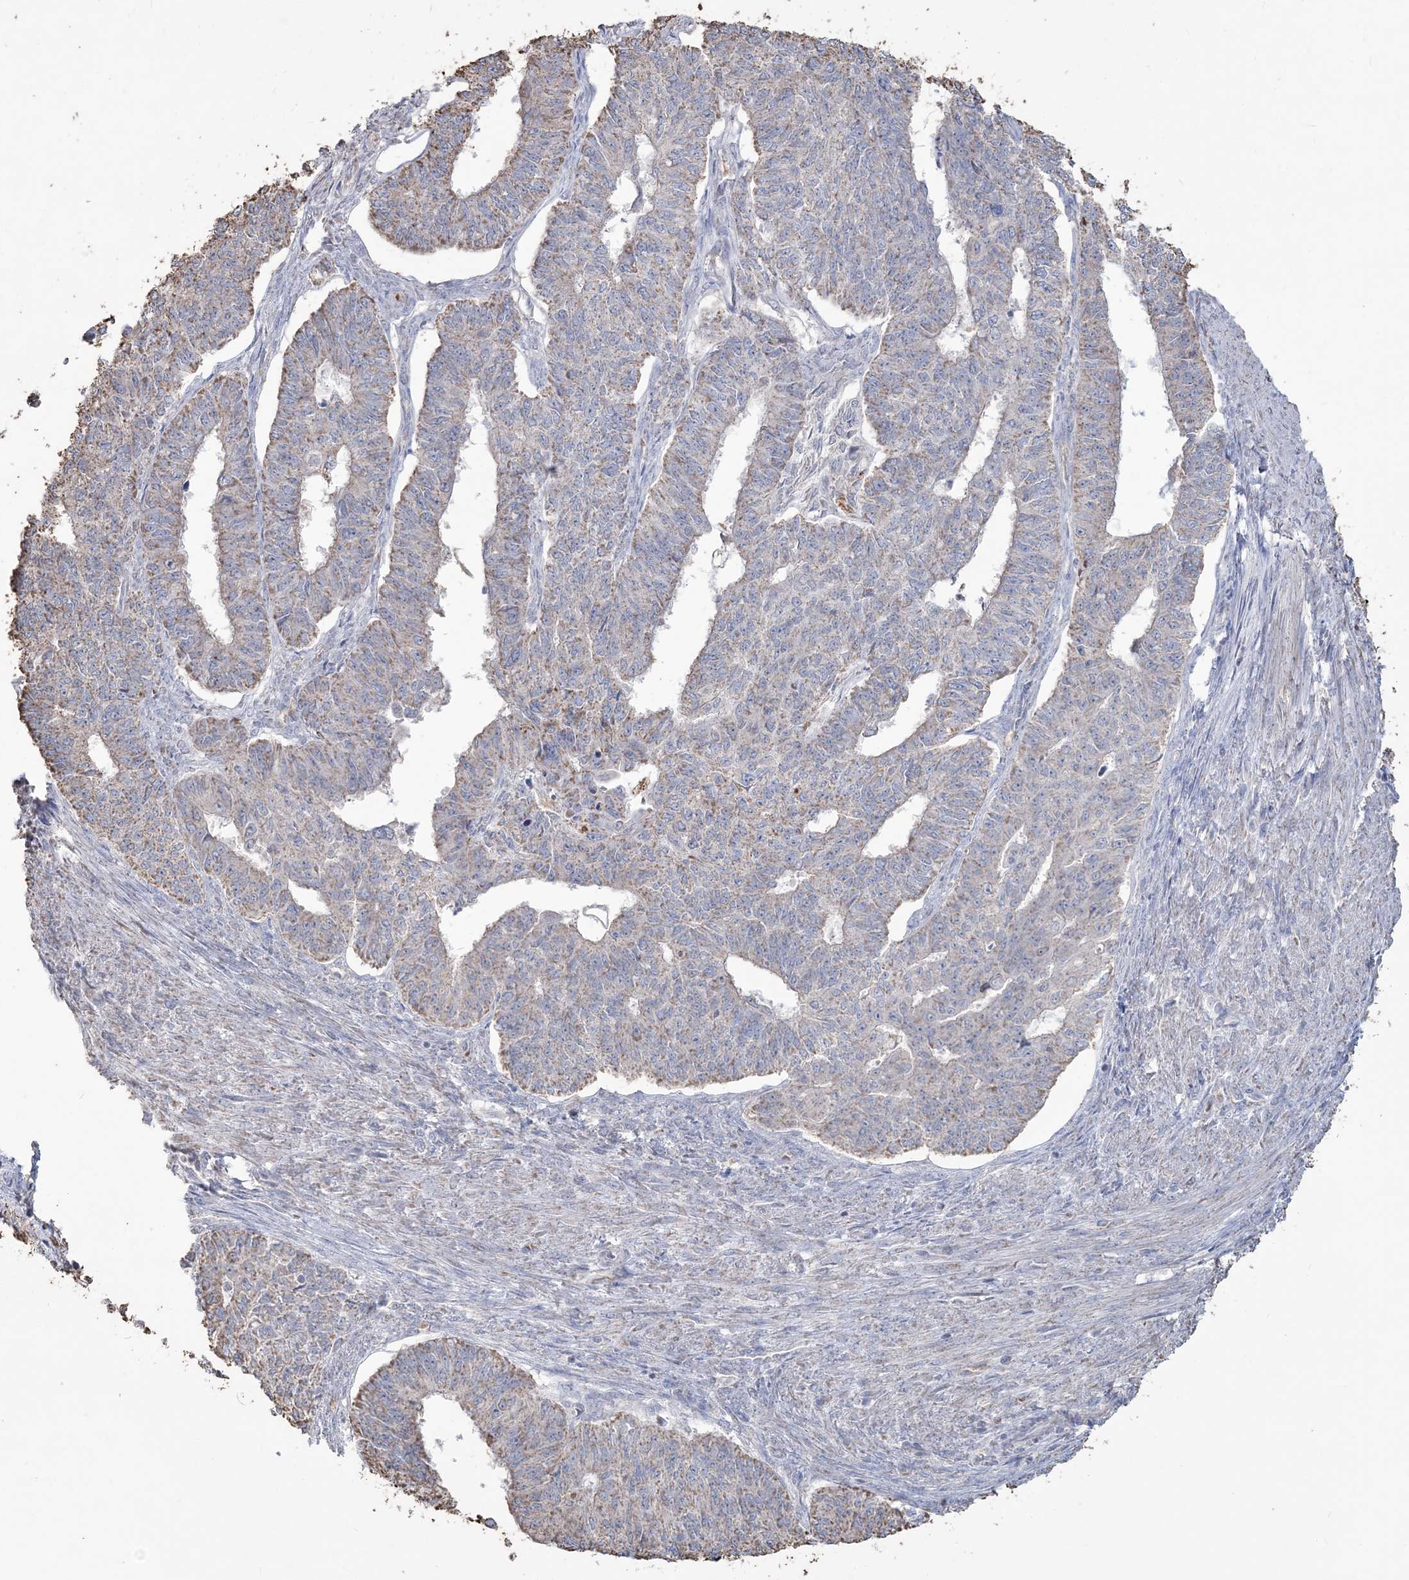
{"staining": {"intensity": "moderate", "quantity": "<25%", "location": "cytoplasmic/membranous"}, "tissue": "endometrial cancer", "cell_type": "Tumor cells", "image_type": "cancer", "snomed": [{"axis": "morphology", "description": "Adenocarcinoma, NOS"}, {"axis": "topography", "description": "Endometrium"}], "caption": "DAB immunohistochemical staining of human endometrial cancer demonstrates moderate cytoplasmic/membranous protein positivity in approximately <25% of tumor cells.", "gene": "SFMBT2", "patient": {"sex": "female", "age": 32}}